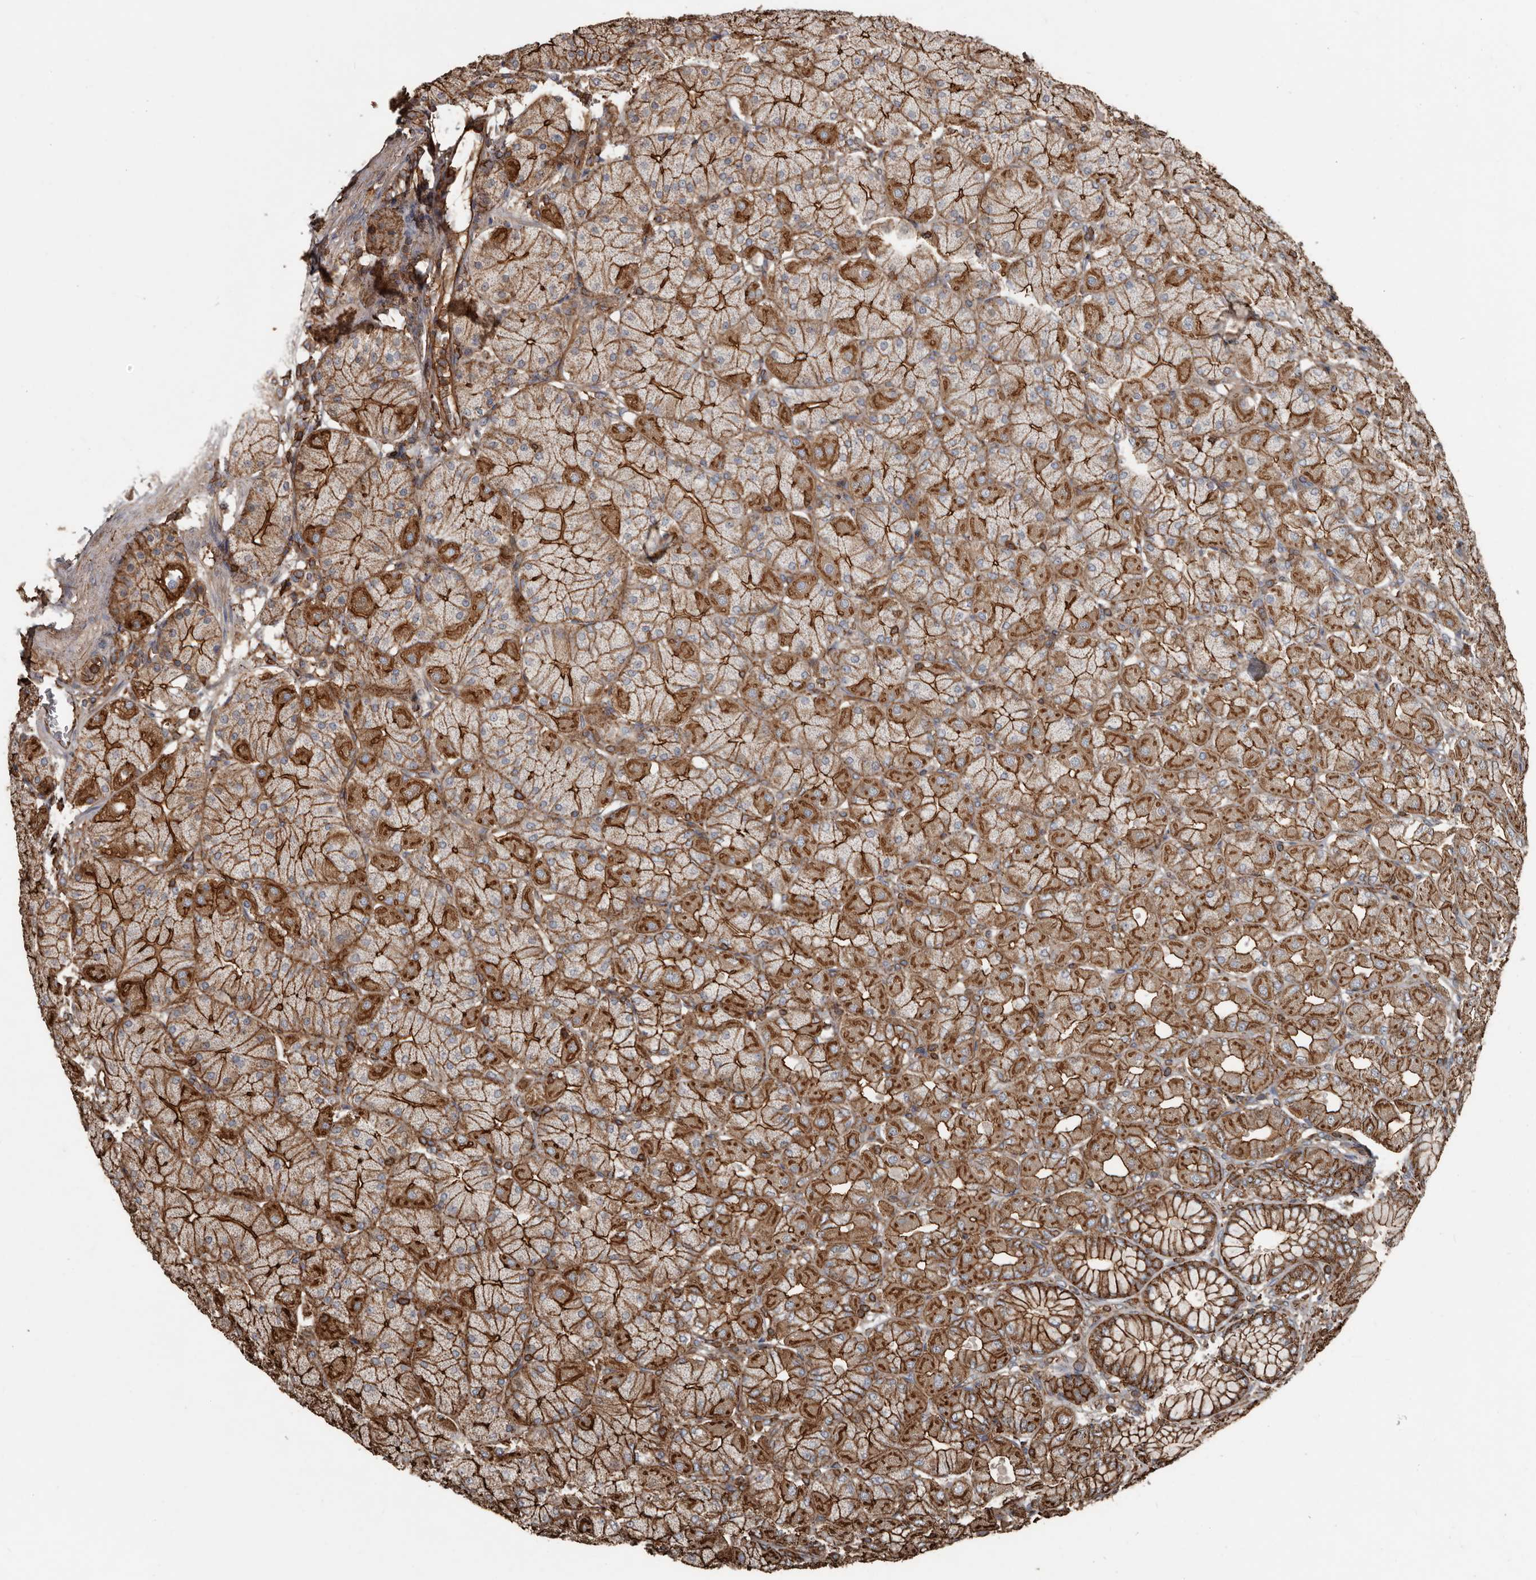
{"staining": {"intensity": "strong", "quantity": ">75%", "location": "cytoplasmic/membranous"}, "tissue": "stomach", "cell_type": "Glandular cells", "image_type": "normal", "snomed": [{"axis": "morphology", "description": "Normal tissue, NOS"}, {"axis": "topography", "description": "Stomach, upper"}], "caption": "Benign stomach reveals strong cytoplasmic/membranous expression in approximately >75% of glandular cells, visualized by immunohistochemistry.", "gene": "DENND6B", "patient": {"sex": "female", "age": 56}}